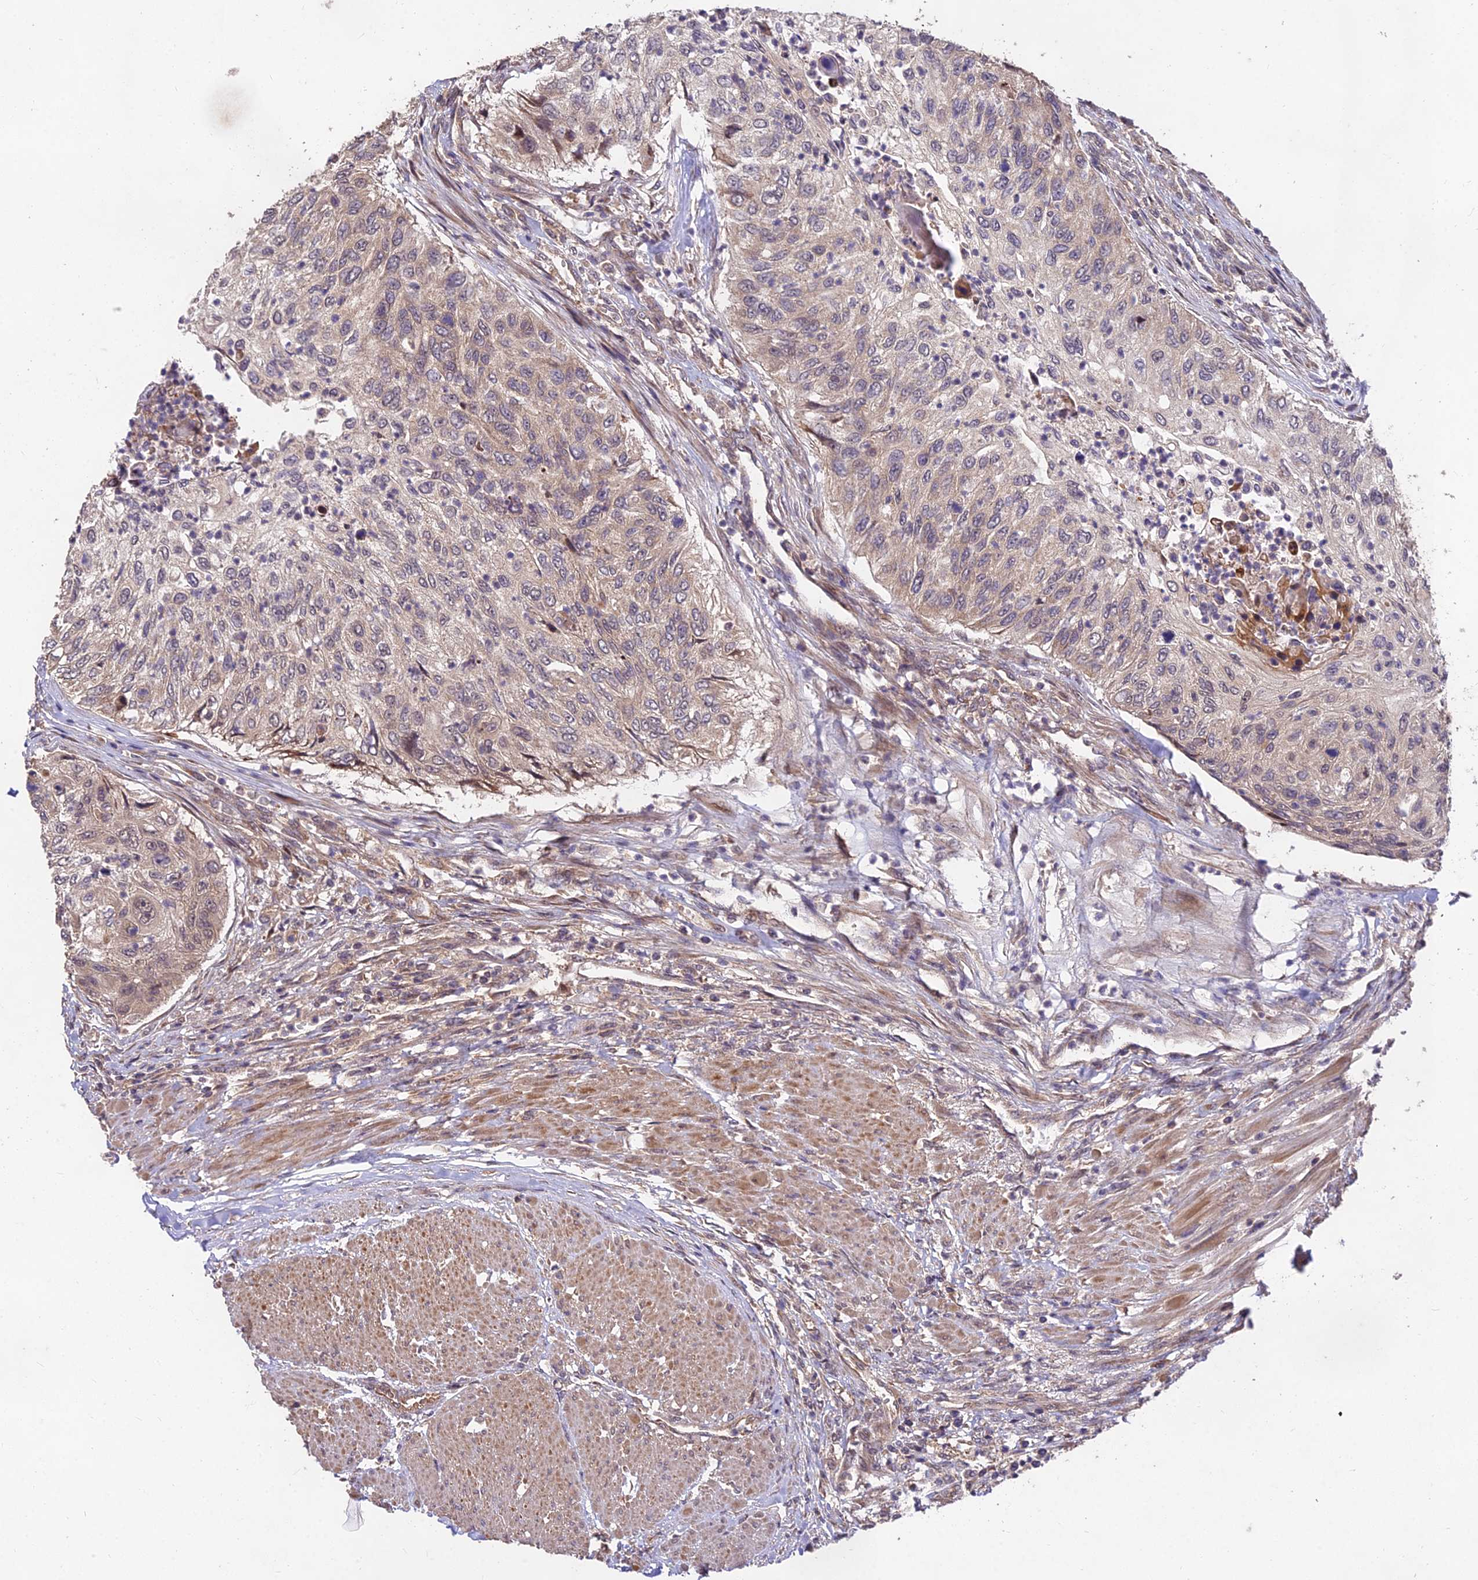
{"staining": {"intensity": "weak", "quantity": "<25%", "location": "cytoplasmic/membranous"}, "tissue": "urothelial cancer", "cell_type": "Tumor cells", "image_type": "cancer", "snomed": [{"axis": "morphology", "description": "Urothelial carcinoma, High grade"}, {"axis": "topography", "description": "Urinary bladder"}], "caption": "The image shows no significant positivity in tumor cells of urothelial cancer.", "gene": "MKKS", "patient": {"sex": "female", "age": 60}}